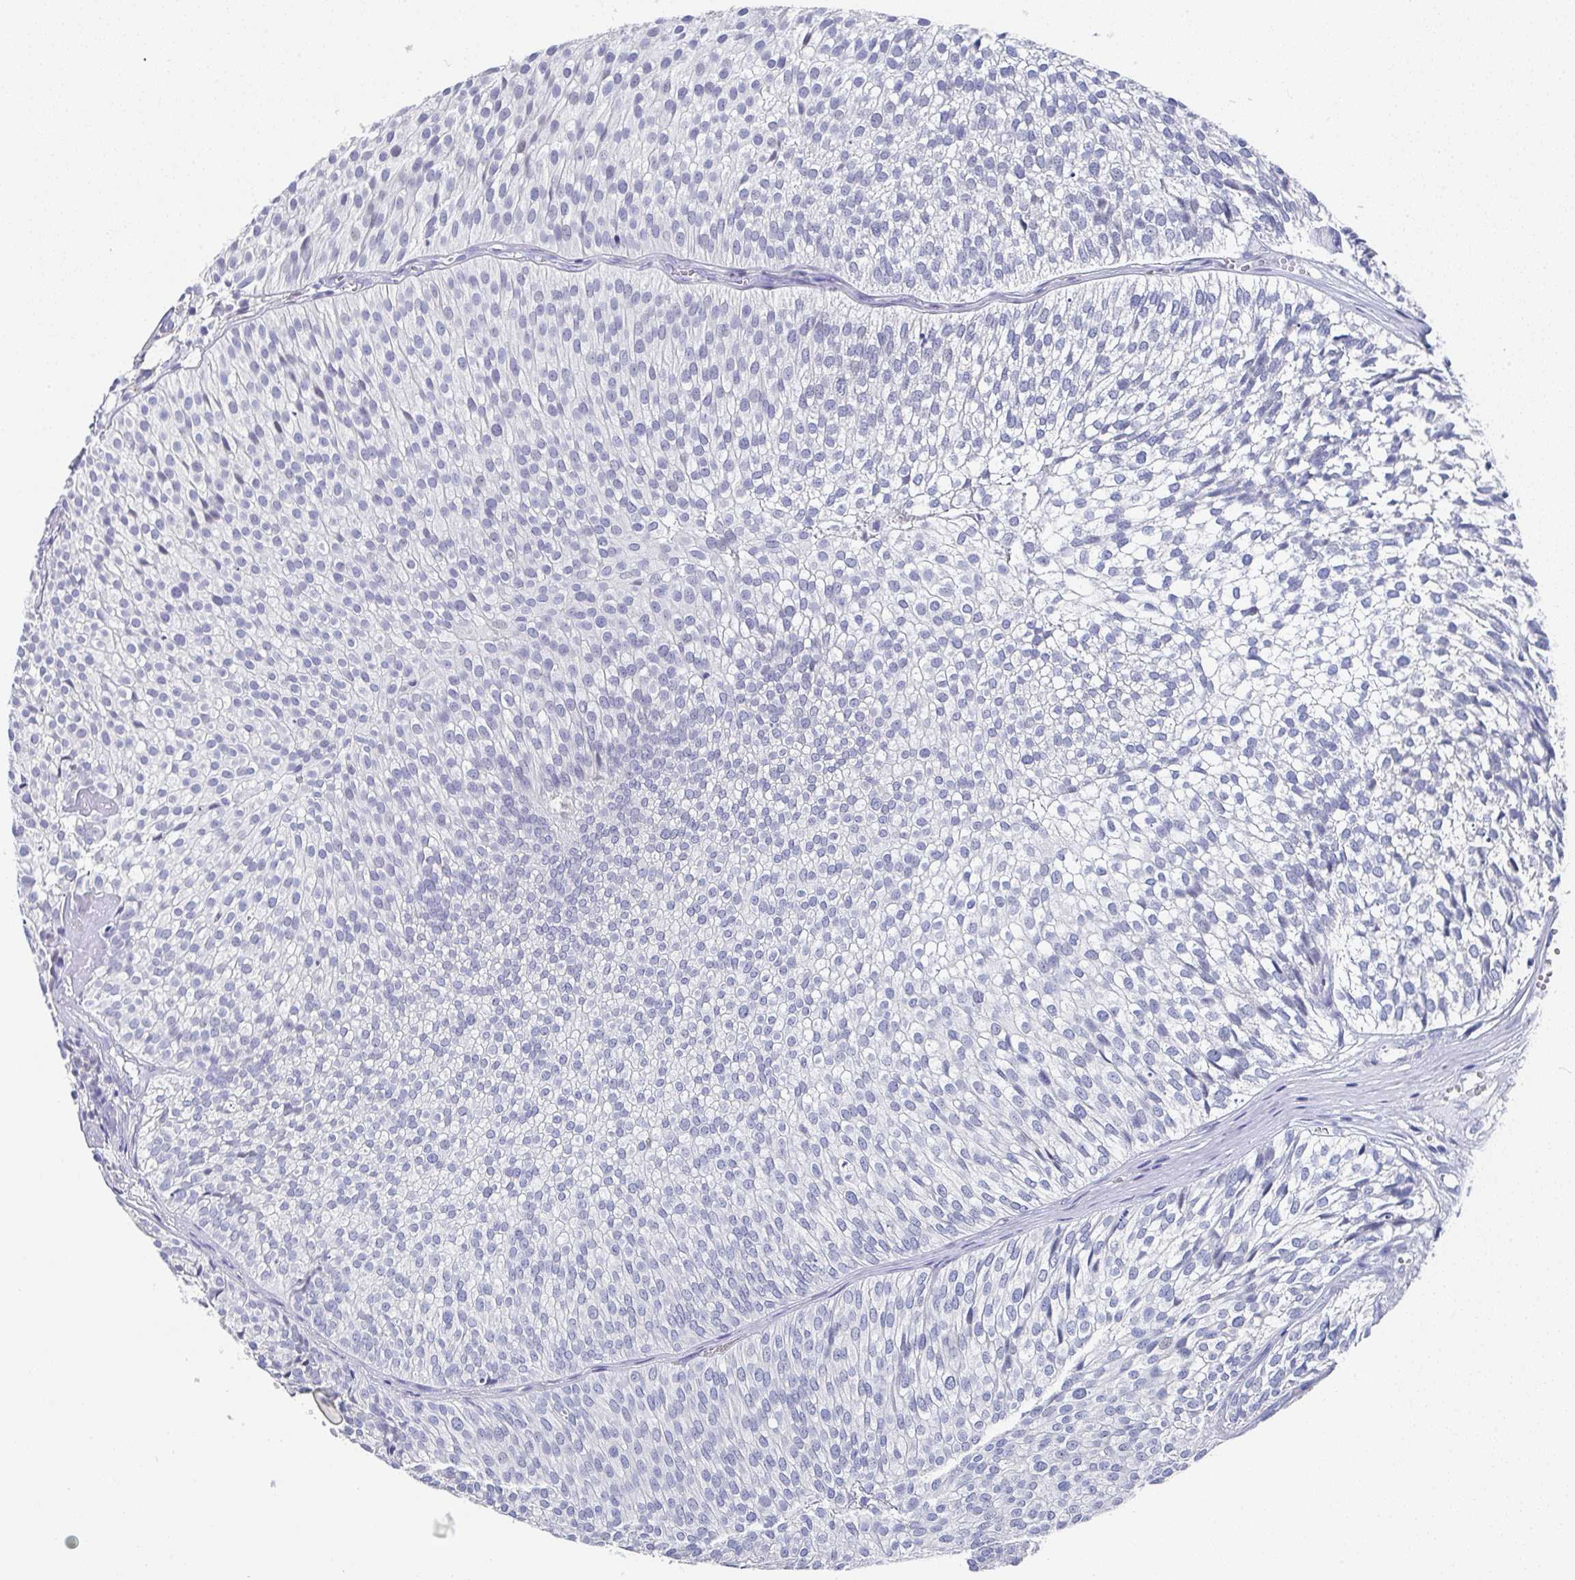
{"staining": {"intensity": "negative", "quantity": "none", "location": "none"}, "tissue": "urothelial cancer", "cell_type": "Tumor cells", "image_type": "cancer", "snomed": [{"axis": "morphology", "description": "Urothelial carcinoma, Low grade"}, {"axis": "topography", "description": "Urinary bladder"}], "caption": "IHC histopathology image of human urothelial cancer stained for a protein (brown), which reveals no positivity in tumor cells. (DAB IHC, high magnification).", "gene": "TNFRSF8", "patient": {"sex": "male", "age": 91}}